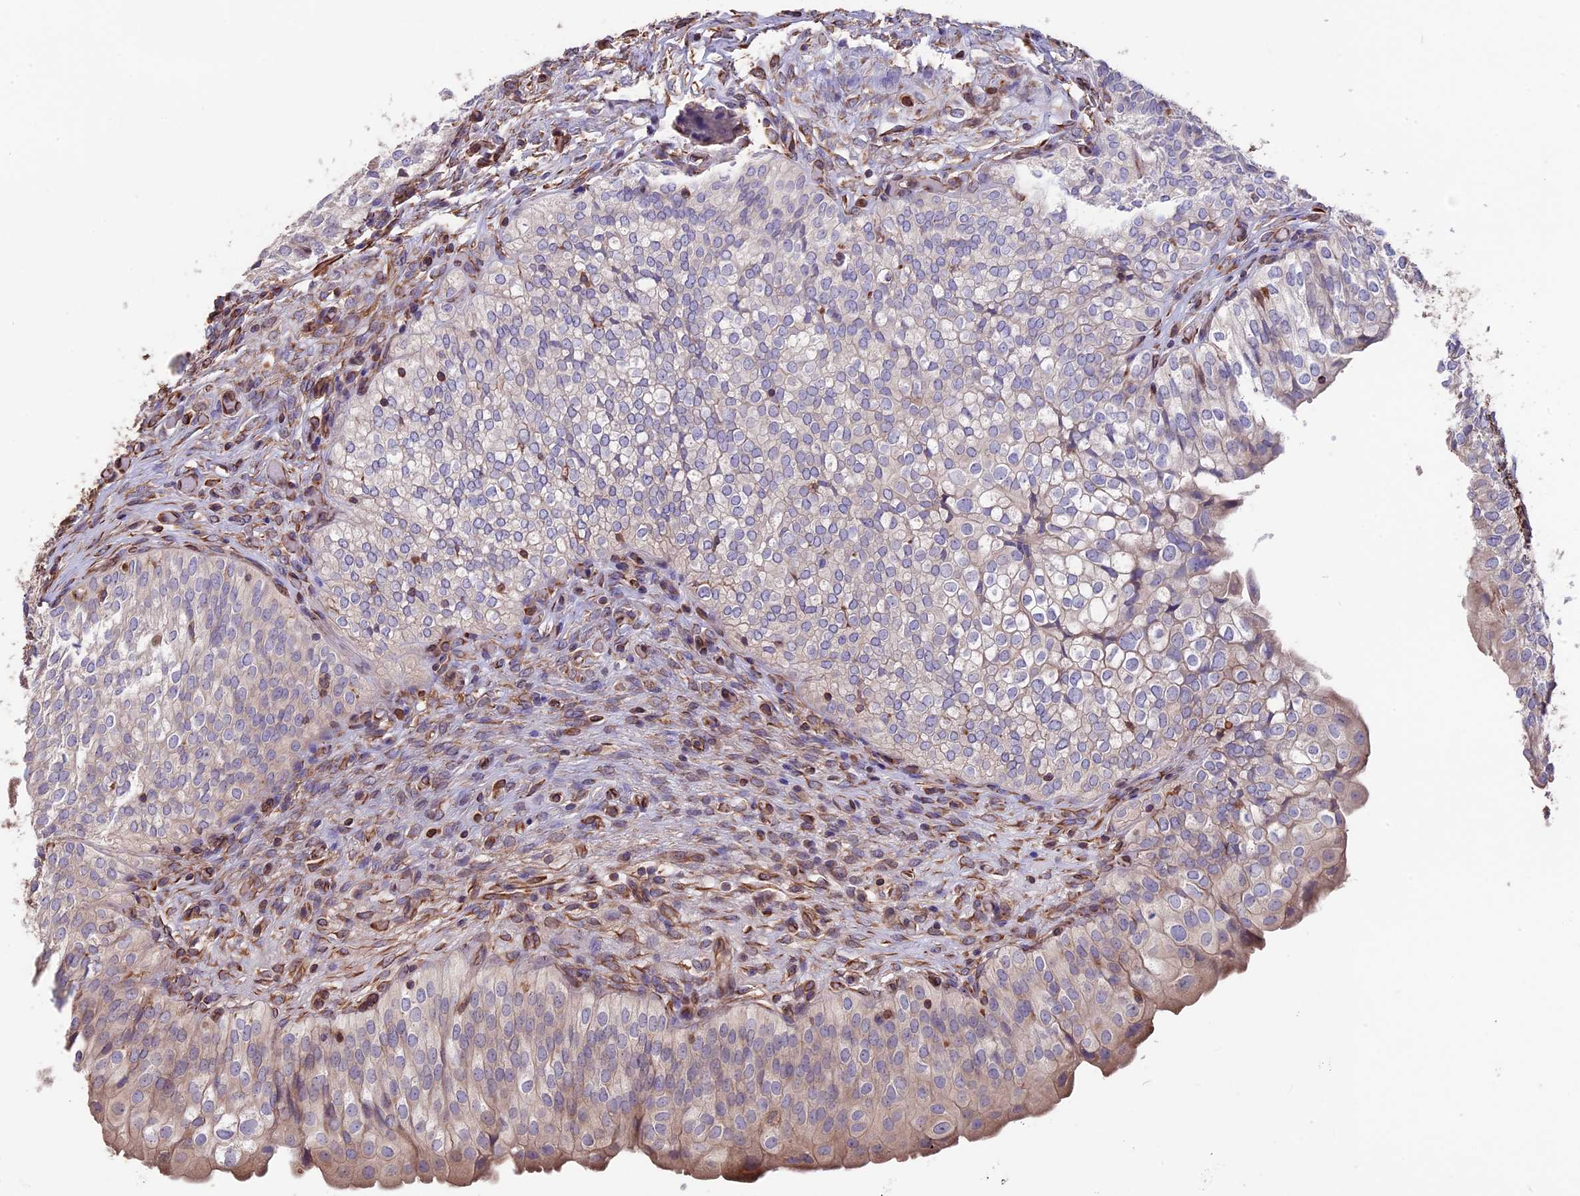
{"staining": {"intensity": "weak", "quantity": "25%-75%", "location": "cytoplasmic/membranous"}, "tissue": "urinary bladder", "cell_type": "Urothelial cells", "image_type": "normal", "snomed": [{"axis": "morphology", "description": "Normal tissue, NOS"}, {"axis": "topography", "description": "Urinary bladder"}], "caption": "The micrograph displays a brown stain indicating the presence of a protein in the cytoplasmic/membranous of urothelial cells in urinary bladder. (Stains: DAB in brown, nuclei in blue, Microscopy: brightfield microscopy at high magnification).", "gene": "SEH1L", "patient": {"sex": "male", "age": 55}}